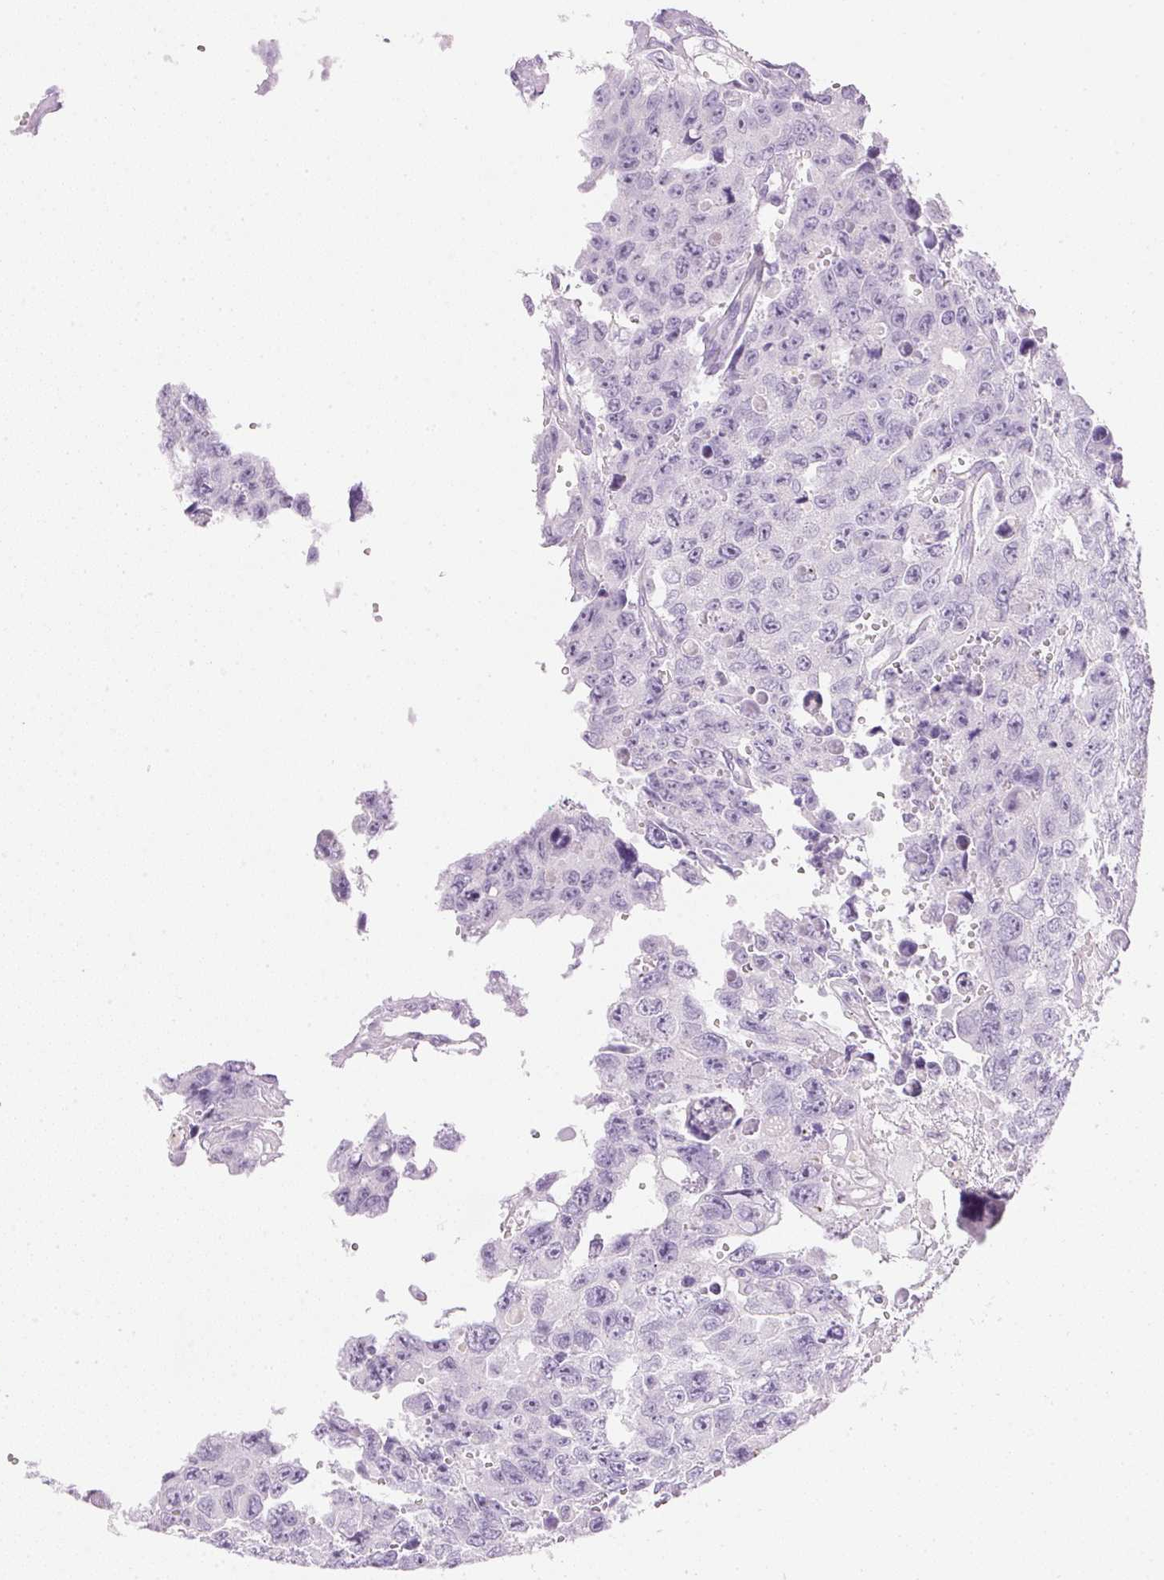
{"staining": {"intensity": "negative", "quantity": "none", "location": "none"}, "tissue": "testis cancer", "cell_type": "Tumor cells", "image_type": "cancer", "snomed": [{"axis": "morphology", "description": "Seminoma, NOS"}, {"axis": "topography", "description": "Testis"}], "caption": "Testis cancer (seminoma) stained for a protein using immunohistochemistry demonstrates no expression tumor cells.", "gene": "CTRL", "patient": {"sex": "male", "age": 26}}